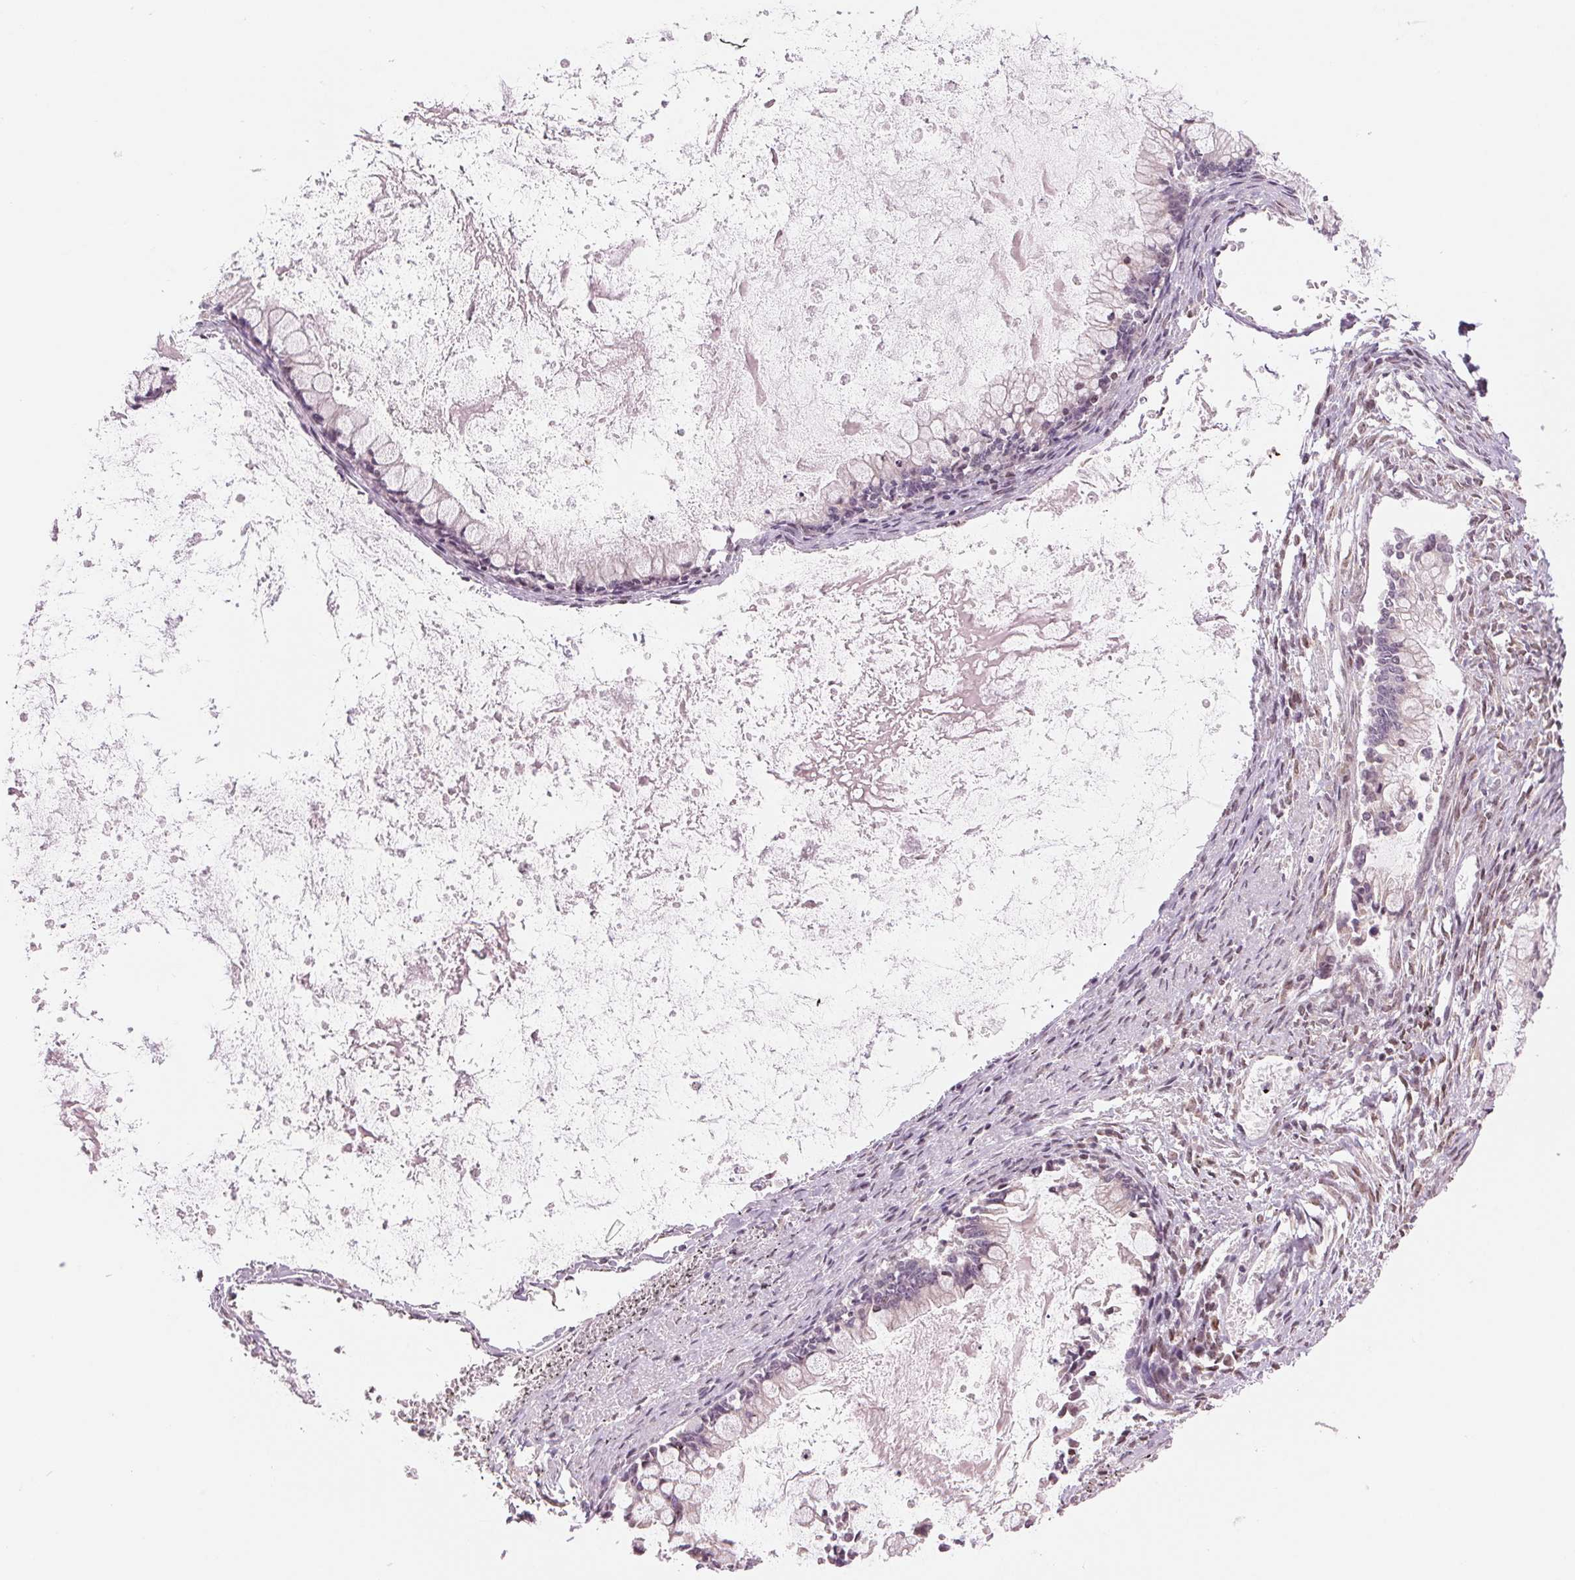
{"staining": {"intensity": "negative", "quantity": "none", "location": "none"}, "tissue": "ovarian cancer", "cell_type": "Tumor cells", "image_type": "cancer", "snomed": [{"axis": "morphology", "description": "Cystadenocarcinoma, mucinous, NOS"}, {"axis": "topography", "description": "Ovary"}], "caption": "IHC image of neoplastic tissue: ovarian mucinous cystadenocarcinoma stained with DAB (3,3'-diaminobenzidine) shows no significant protein positivity in tumor cells.", "gene": "ERI3", "patient": {"sex": "female", "age": 67}}